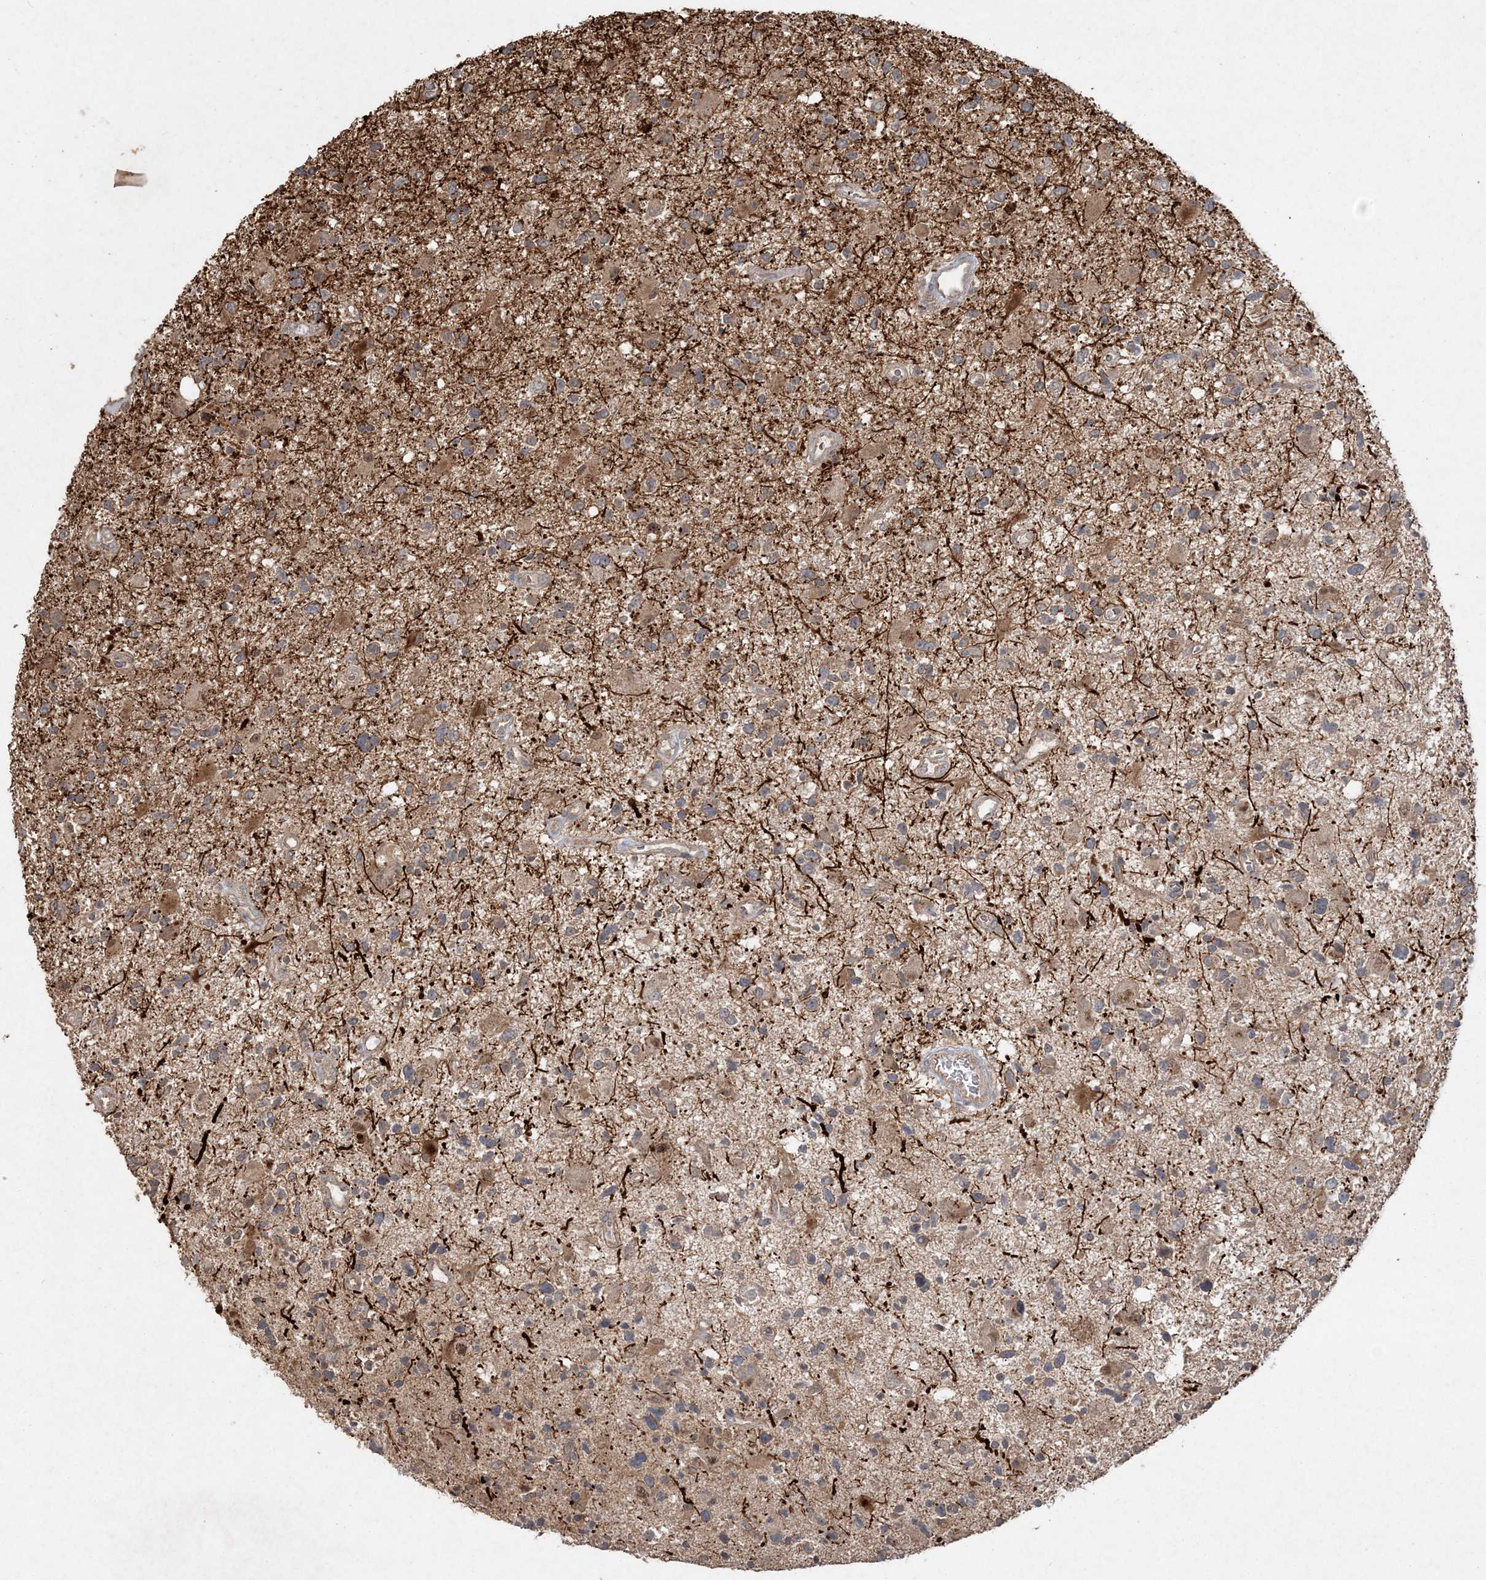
{"staining": {"intensity": "moderate", "quantity": "<25%", "location": "cytoplasmic/membranous"}, "tissue": "glioma", "cell_type": "Tumor cells", "image_type": "cancer", "snomed": [{"axis": "morphology", "description": "Glioma, malignant, High grade"}, {"axis": "topography", "description": "Brain"}], "caption": "This photomicrograph displays malignant glioma (high-grade) stained with immunohistochemistry (IHC) to label a protein in brown. The cytoplasmic/membranous of tumor cells show moderate positivity for the protein. Nuclei are counter-stained blue.", "gene": "SPRY1", "patient": {"sex": "male", "age": 33}}